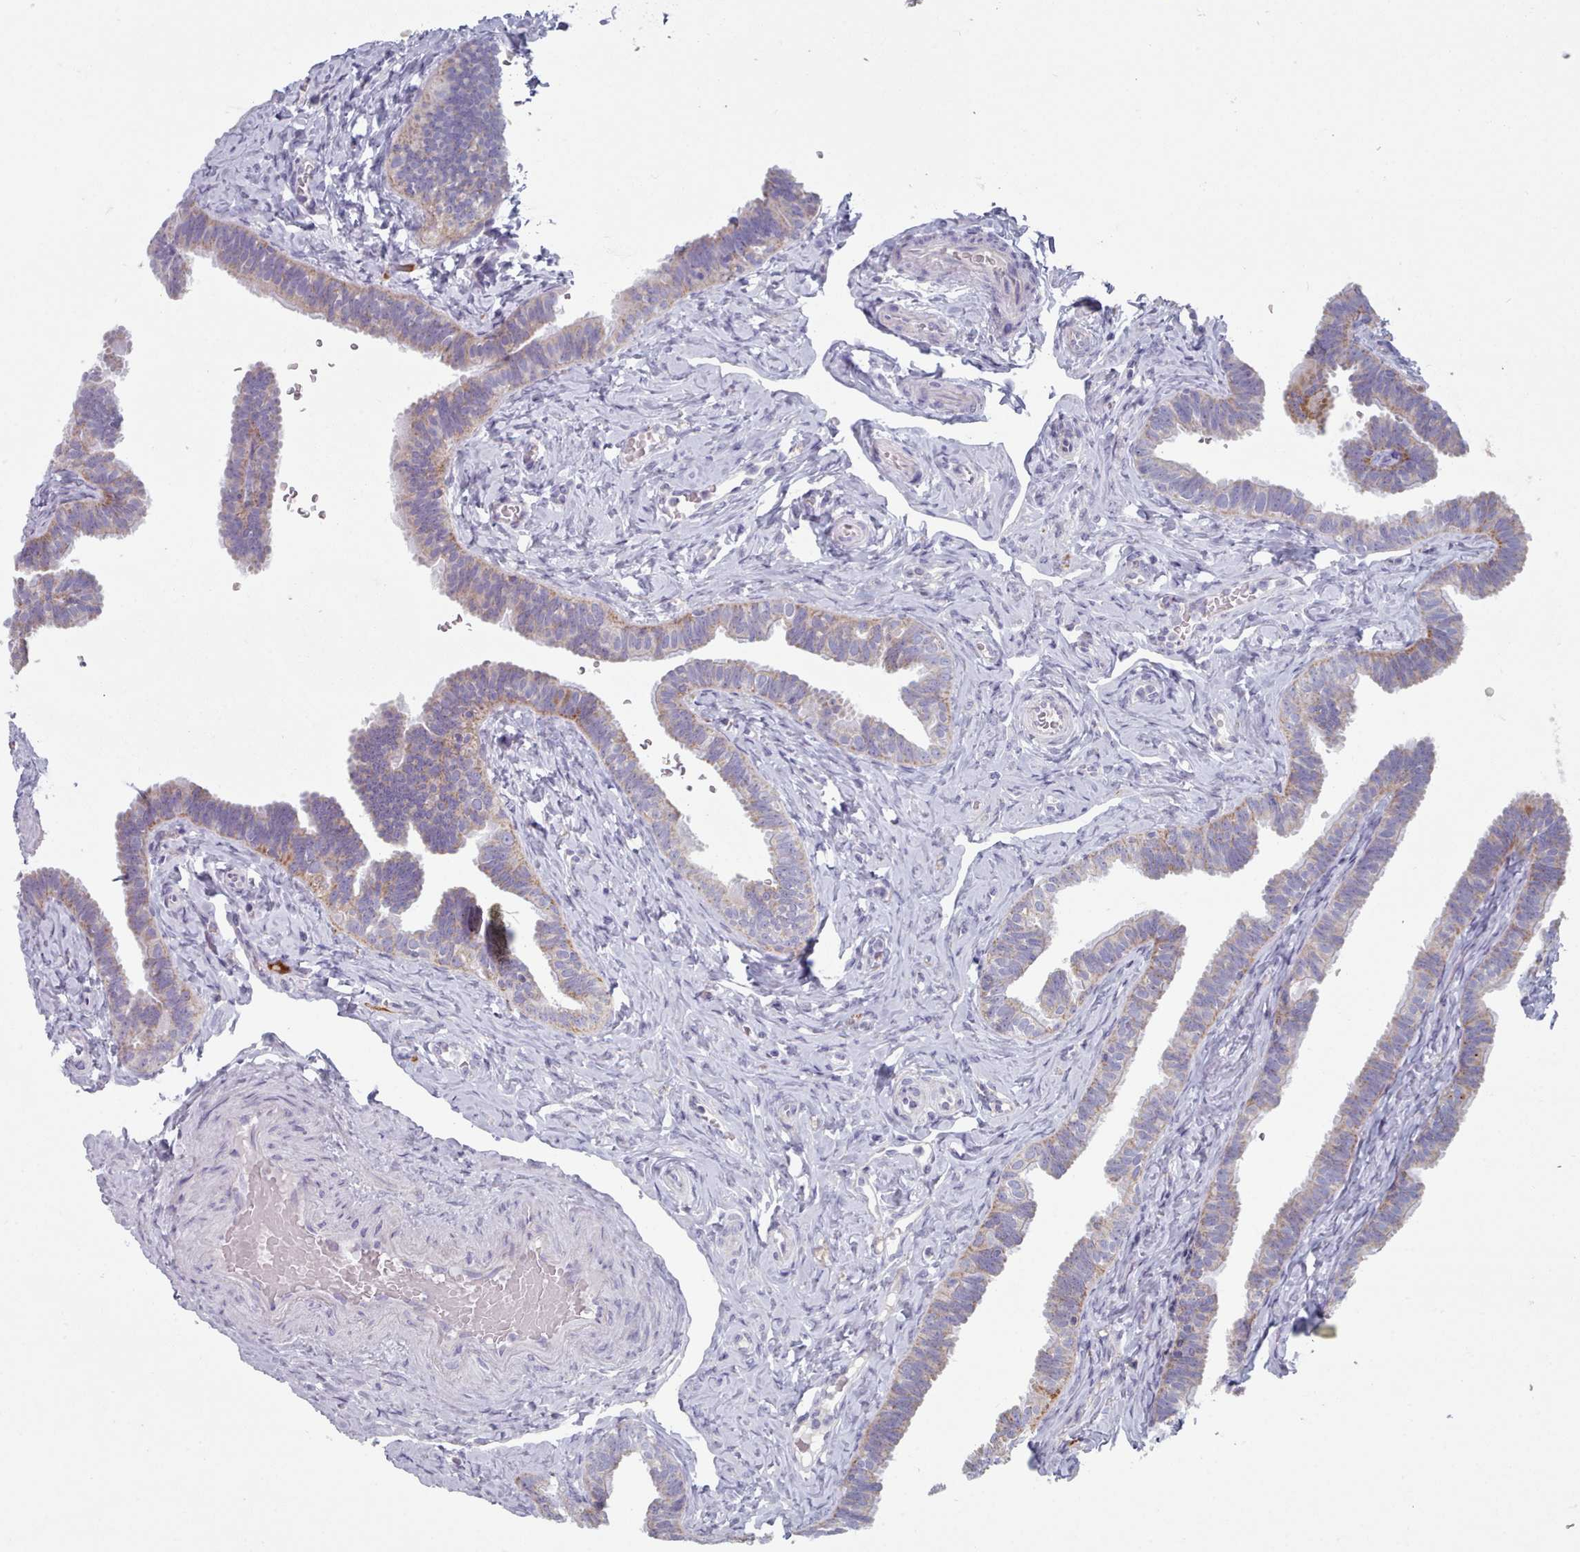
{"staining": {"intensity": "weak", "quantity": ">75%", "location": "cytoplasmic/membranous"}, "tissue": "fallopian tube", "cell_type": "Glandular cells", "image_type": "normal", "snomed": [{"axis": "morphology", "description": "Normal tissue, NOS"}, {"axis": "topography", "description": "Fallopian tube"}], "caption": "Immunohistochemistry (IHC) photomicrograph of normal fallopian tube: fallopian tube stained using immunohistochemistry shows low levels of weak protein expression localized specifically in the cytoplasmic/membranous of glandular cells, appearing as a cytoplasmic/membranous brown color.", "gene": "FAM170B", "patient": {"sex": "female", "age": 39}}